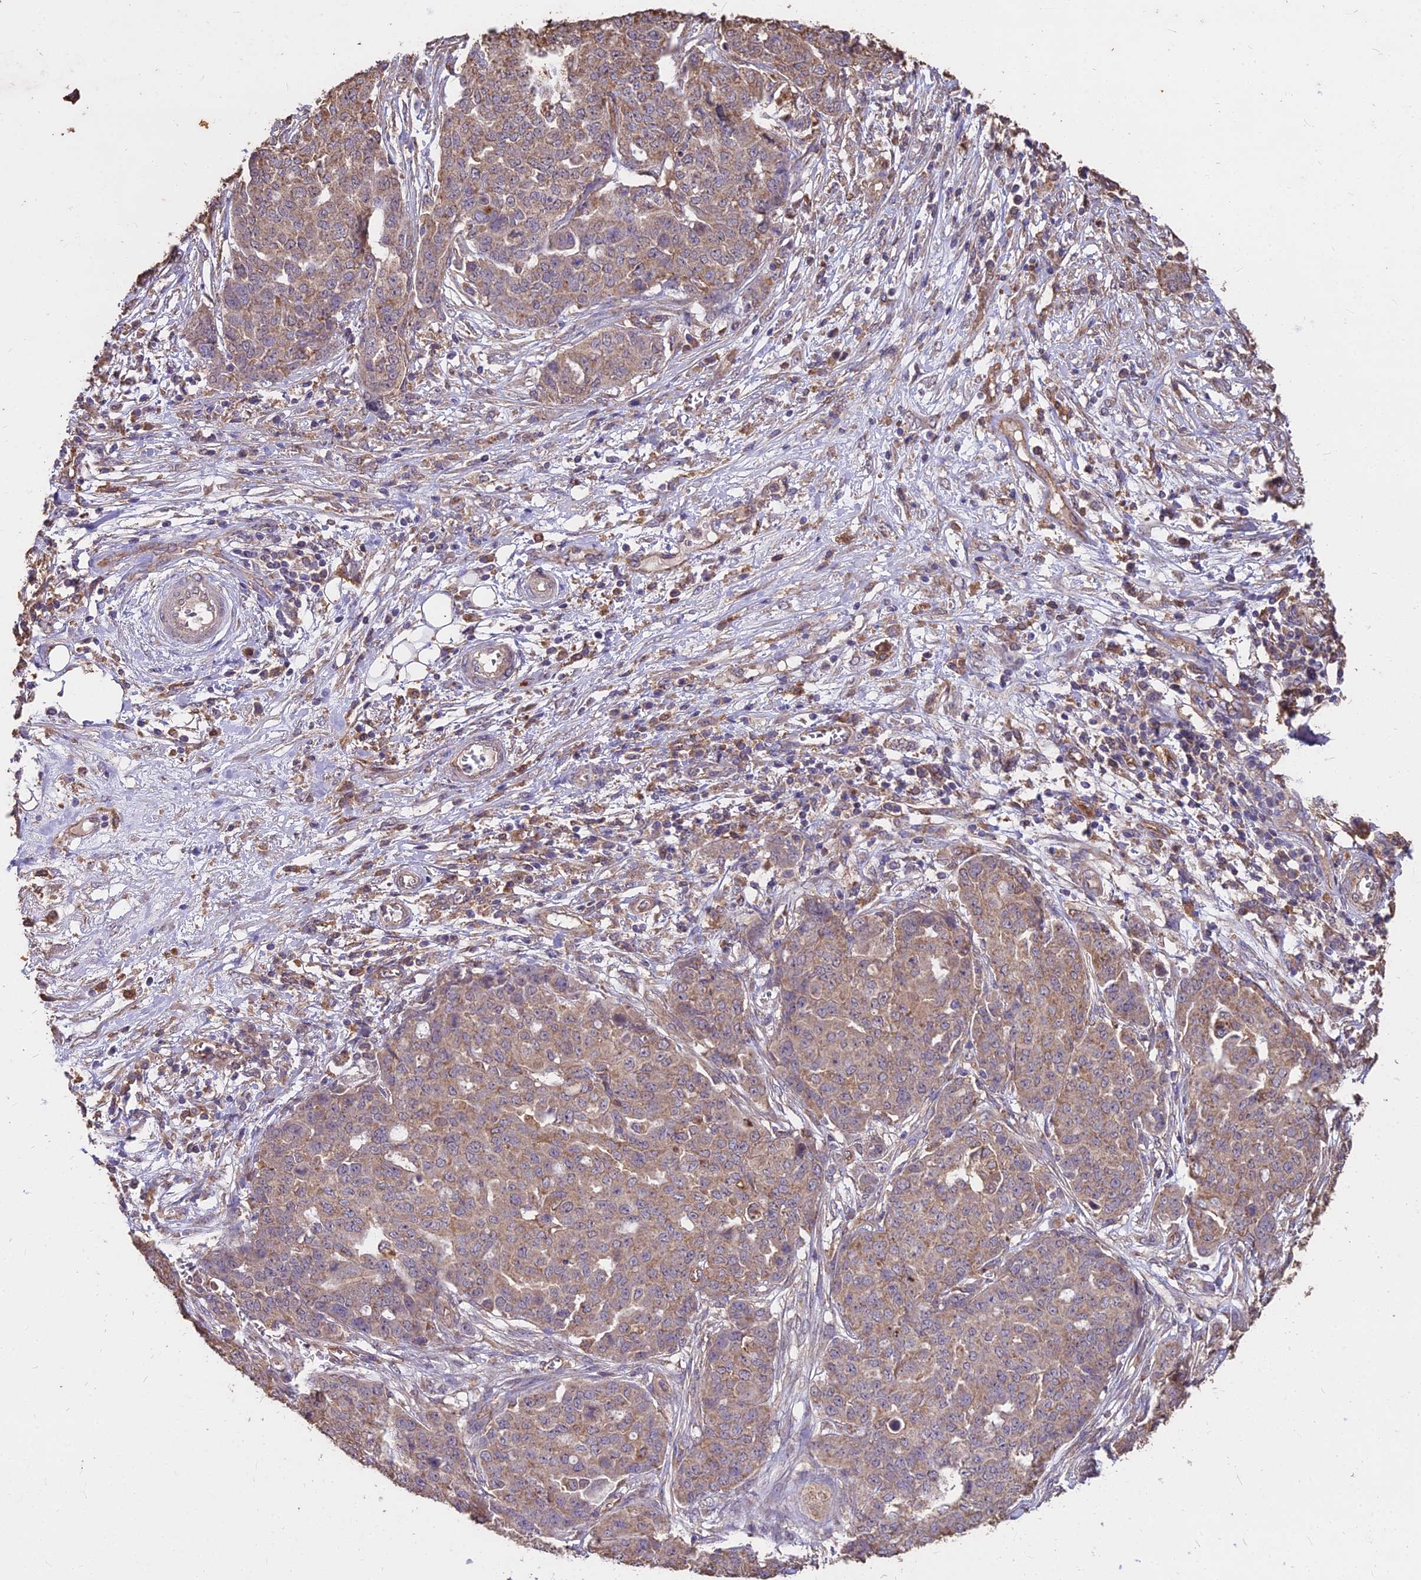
{"staining": {"intensity": "moderate", "quantity": ">75%", "location": "cytoplasmic/membranous"}, "tissue": "ovarian cancer", "cell_type": "Tumor cells", "image_type": "cancer", "snomed": [{"axis": "morphology", "description": "Cystadenocarcinoma, serous, NOS"}, {"axis": "topography", "description": "Soft tissue"}, {"axis": "topography", "description": "Ovary"}], "caption": "Tumor cells display medium levels of moderate cytoplasmic/membranous expression in approximately >75% of cells in human serous cystadenocarcinoma (ovarian).", "gene": "CEMIP2", "patient": {"sex": "female", "age": 57}}